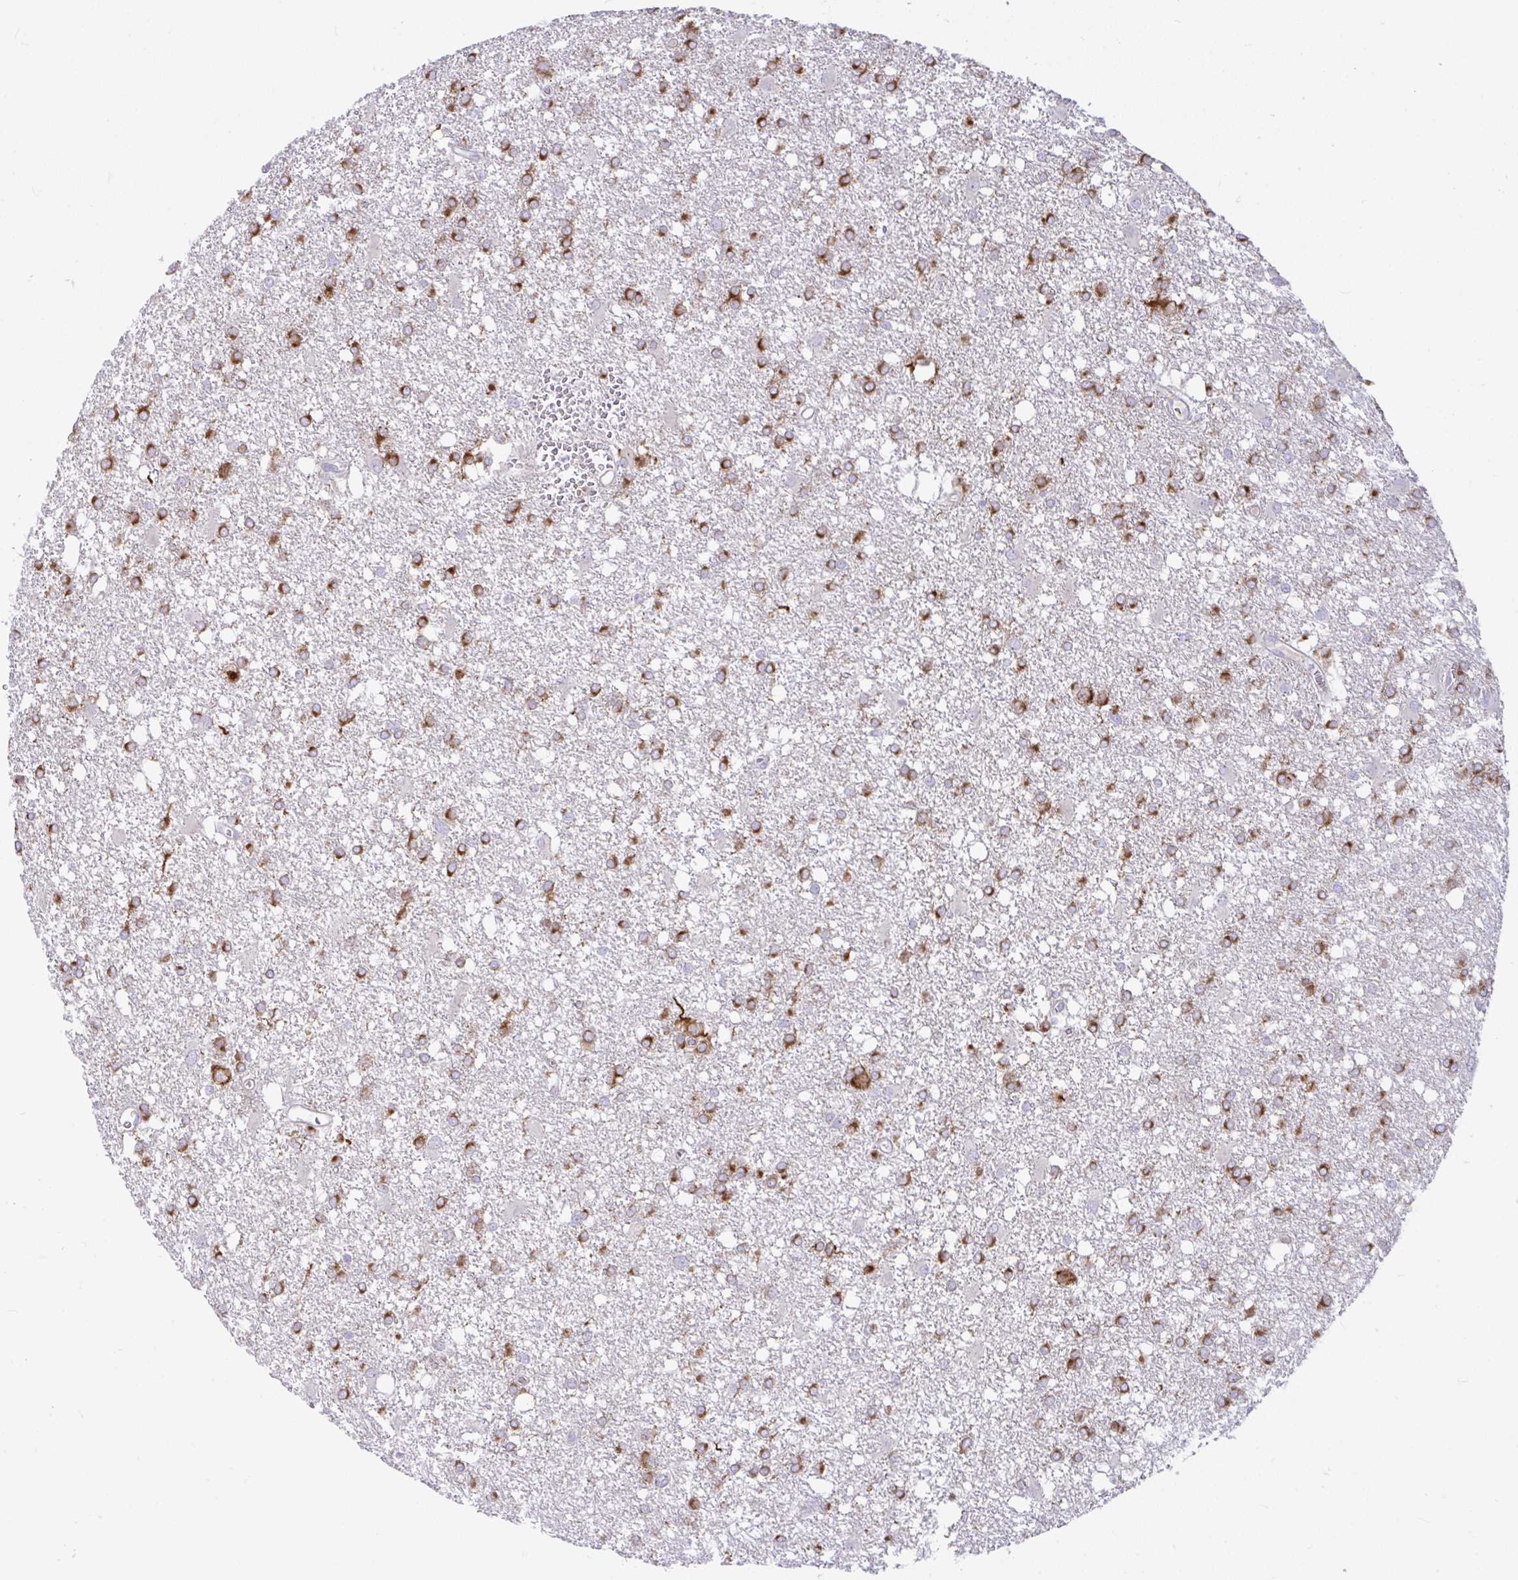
{"staining": {"intensity": "strong", "quantity": "25%-75%", "location": "cytoplasmic/membranous"}, "tissue": "glioma", "cell_type": "Tumor cells", "image_type": "cancer", "snomed": [{"axis": "morphology", "description": "Glioma, malignant, High grade"}, {"axis": "topography", "description": "Brain"}], "caption": "The histopathology image displays immunohistochemical staining of malignant high-grade glioma. There is strong cytoplasmic/membranous expression is seen in about 25%-75% of tumor cells.", "gene": "CCSAP", "patient": {"sex": "male", "age": 48}}